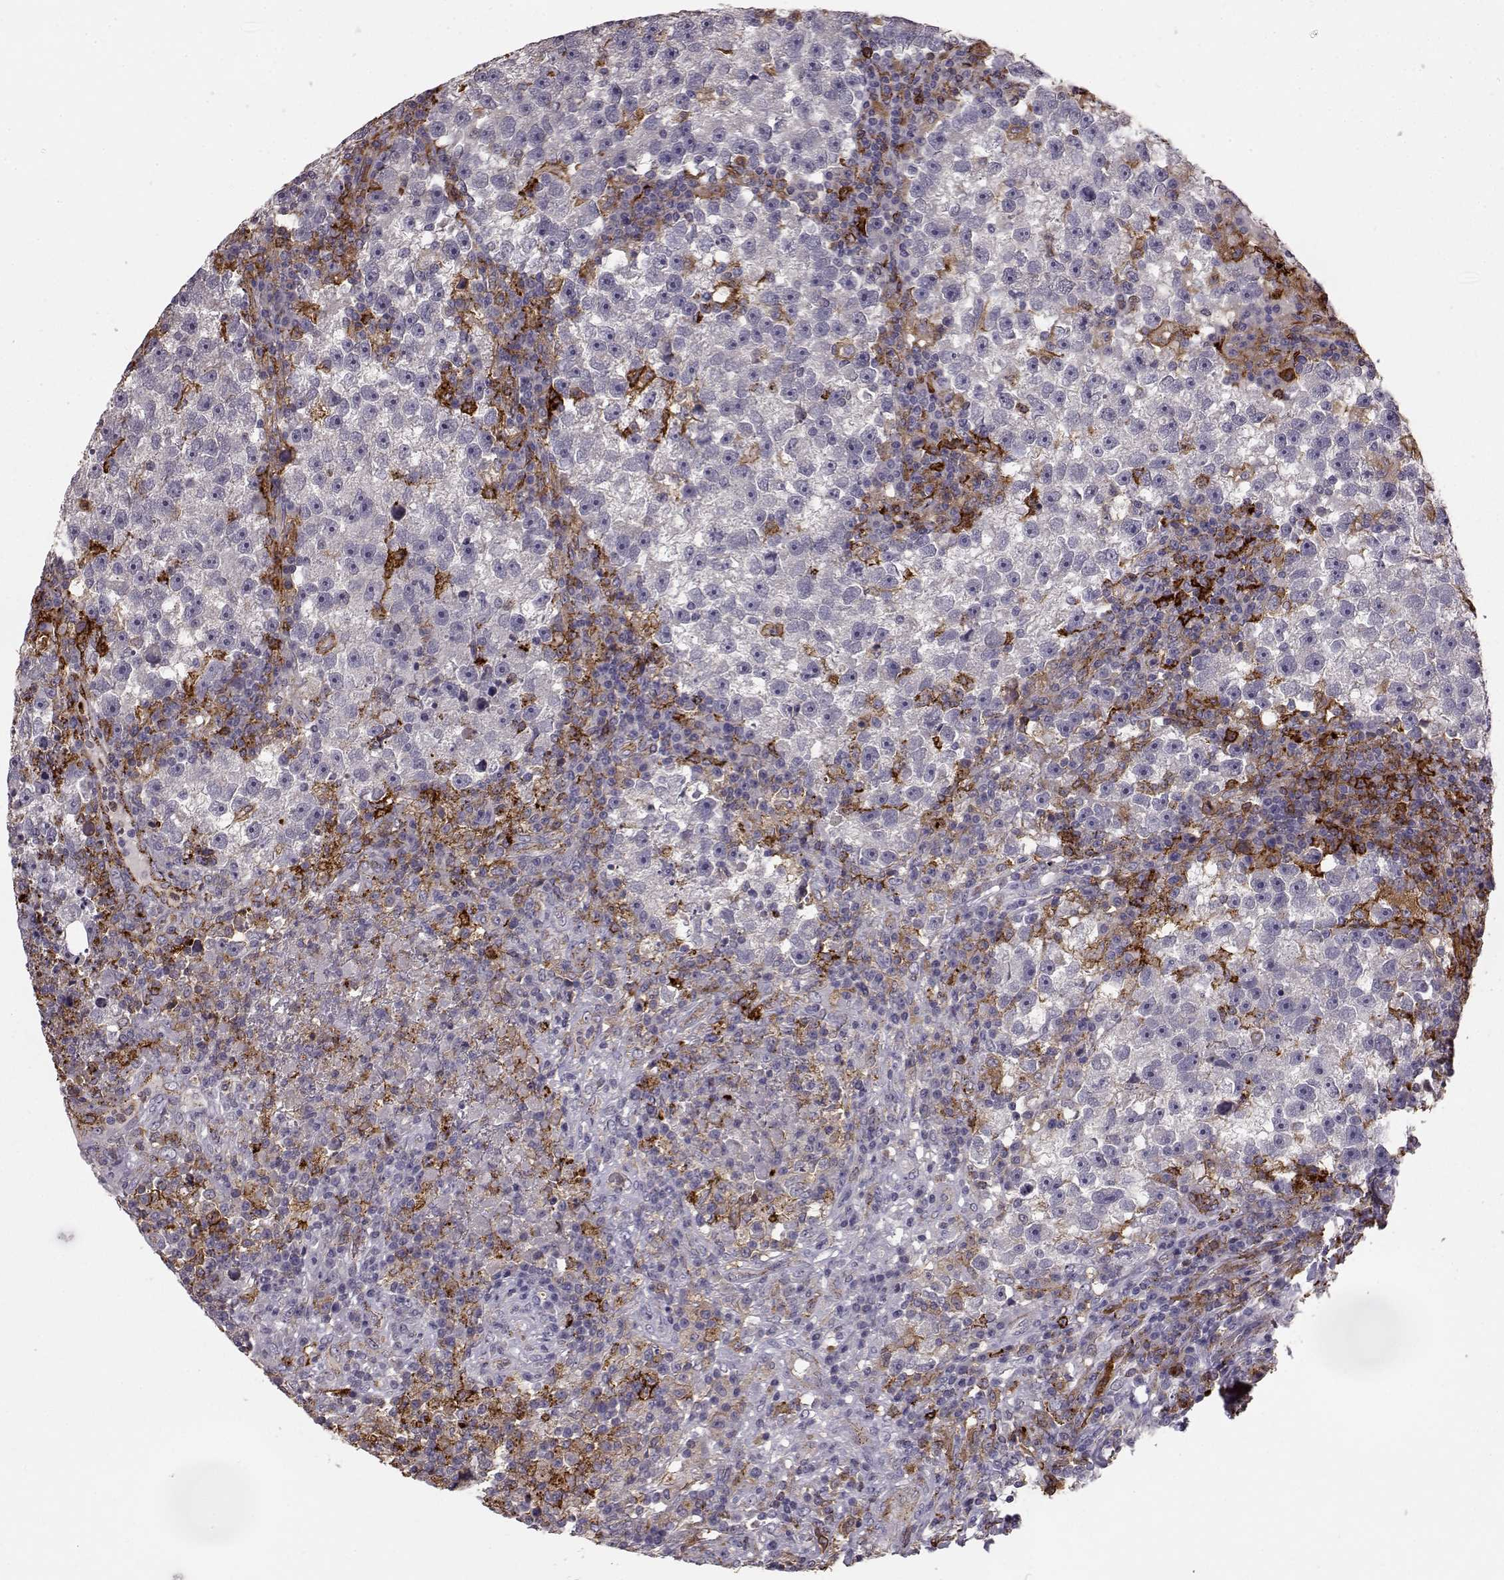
{"staining": {"intensity": "negative", "quantity": "none", "location": "none"}, "tissue": "testis cancer", "cell_type": "Tumor cells", "image_type": "cancer", "snomed": [{"axis": "morphology", "description": "Seminoma, NOS"}, {"axis": "topography", "description": "Testis"}], "caption": "Immunohistochemistry micrograph of human testis seminoma stained for a protein (brown), which demonstrates no staining in tumor cells. Brightfield microscopy of immunohistochemistry stained with DAB (3,3'-diaminobenzidine) (brown) and hematoxylin (blue), captured at high magnification.", "gene": "CCNF", "patient": {"sex": "male", "age": 47}}